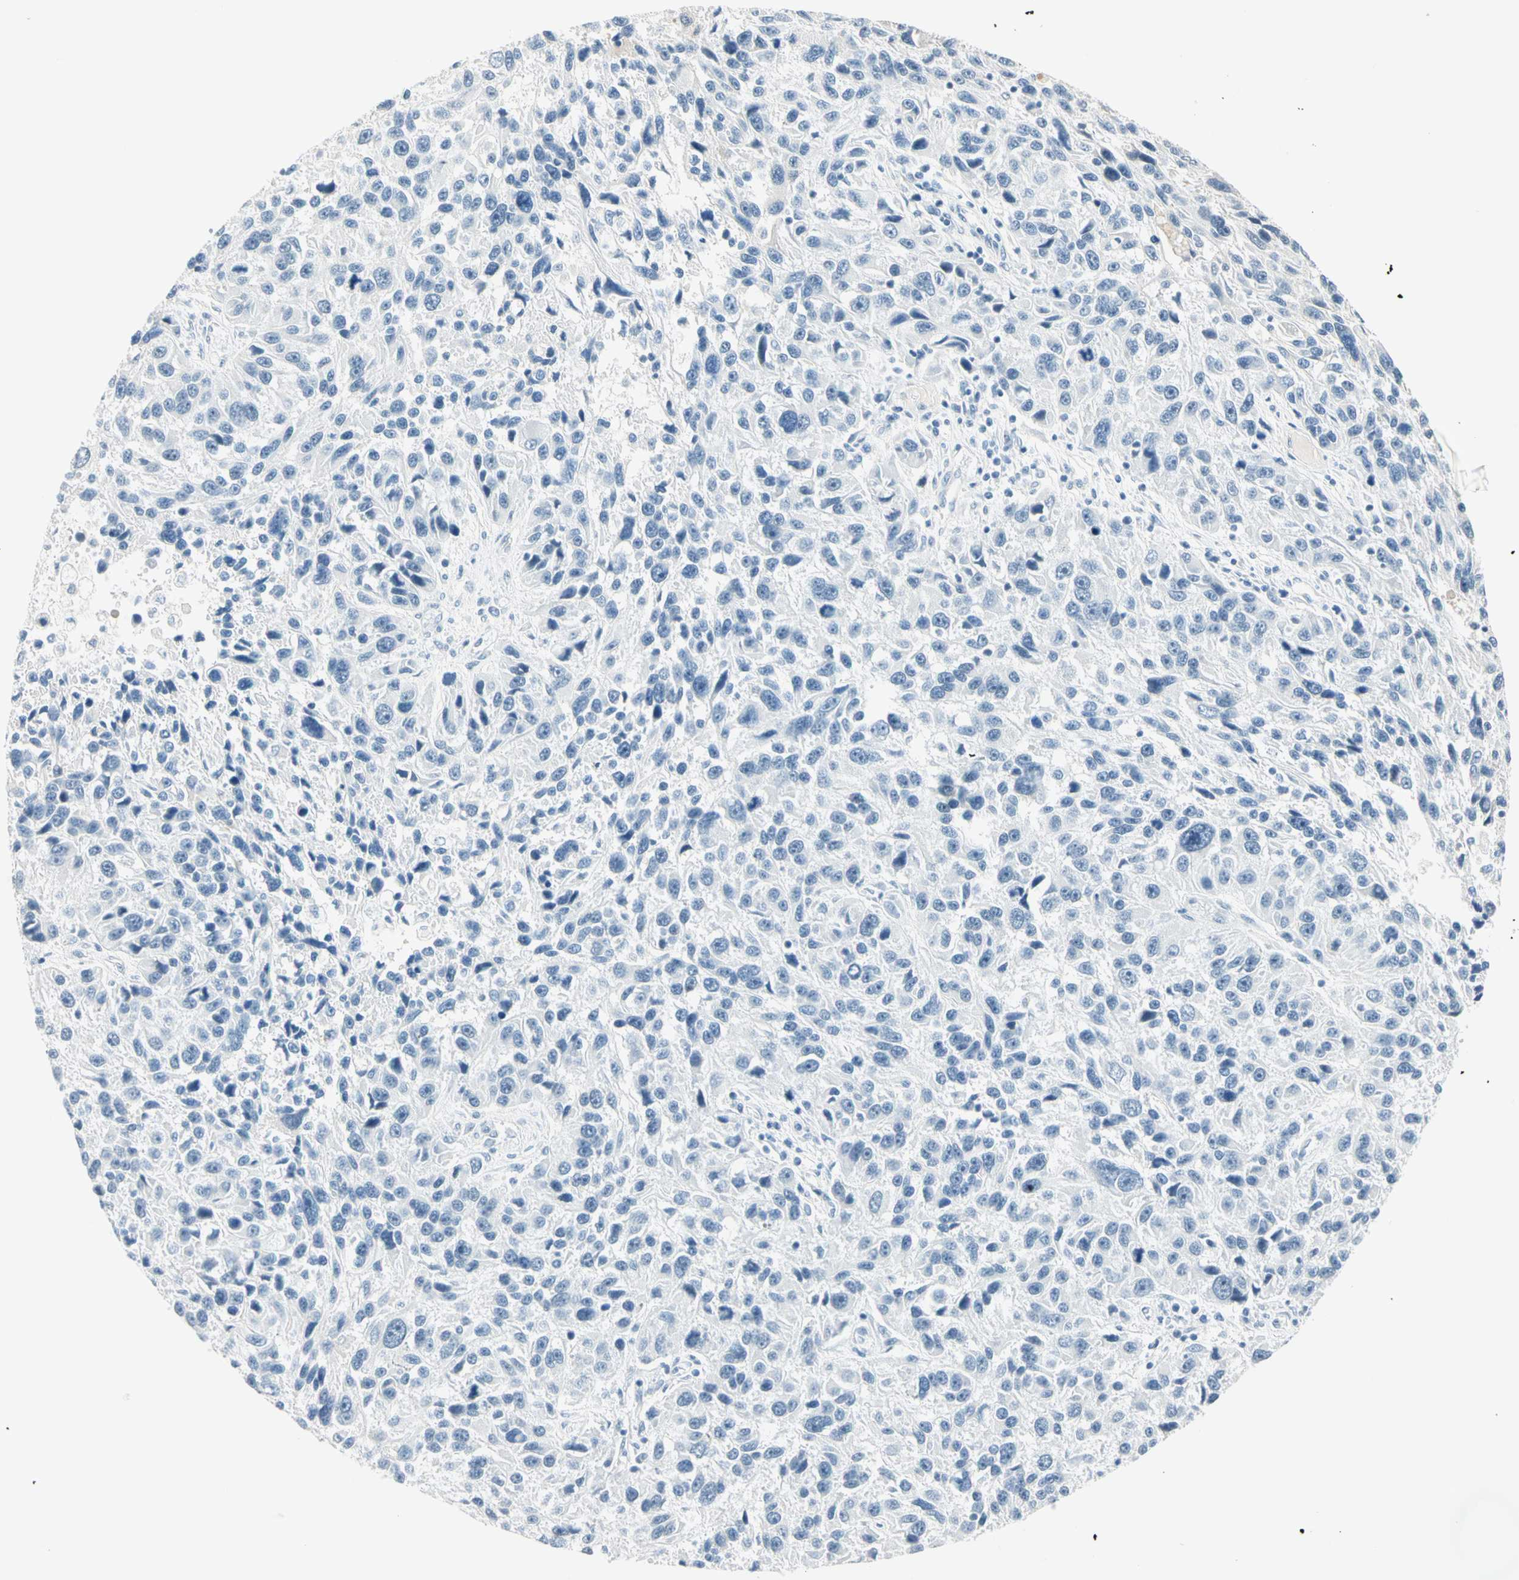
{"staining": {"intensity": "negative", "quantity": "none", "location": "none"}, "tissue": "melanoma", "cell_type": "Tumor cells", "image_type": "cancer", "snomed": [{"axis": "morphology", "description": "Malignant melanoma, NOS"}, {"axis": "topography", "description": "Skin"}], "caption": "This is an immunohistochemistry (IHC) image of human malignant melanoma. There is no positivity in tumor cells.", "gene": "MLLT10", "patient": {"sex": "male", "age": 53}}